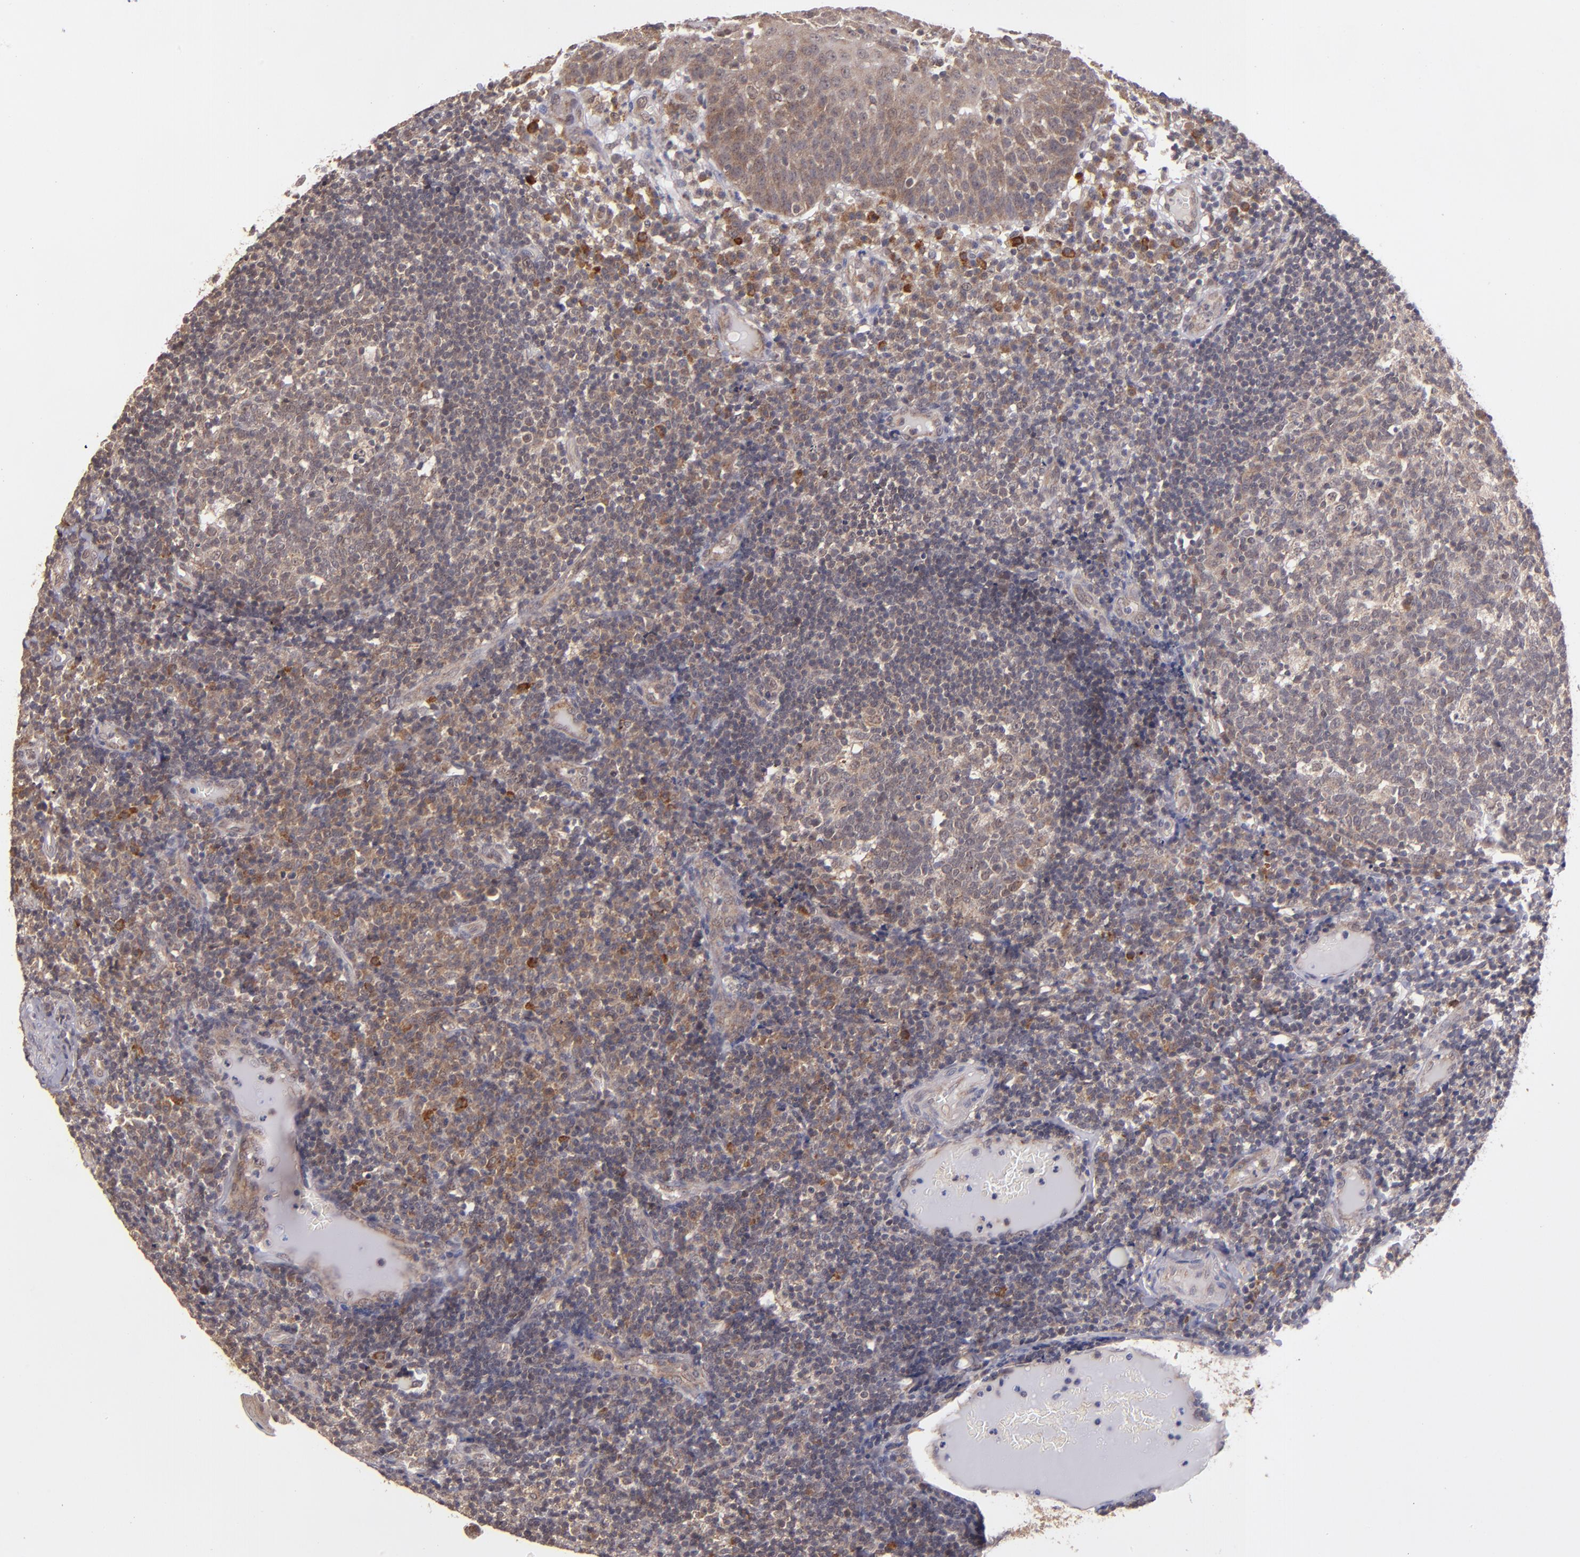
{"staining": {"intensity": "weak", "quantity": "25%-75%", "location": "cytoplasmic/membranous"}, "tissue": "tonsil", "cell_type": "Germinal center cells", "image_type": "normal", "snomed": [{"axis": "morphology", "description": "Normal tissue, NOS"}, {"axis": "topography", "description": "Tonsil"}], "caption": "Tonsil stained with IHC demonstrates weak cytoplasmic/membranous expression in about 25%-75% of germinal center cells.", "gene": "ZFYVE1", "patient": {"sex": "female", "age": 40}}